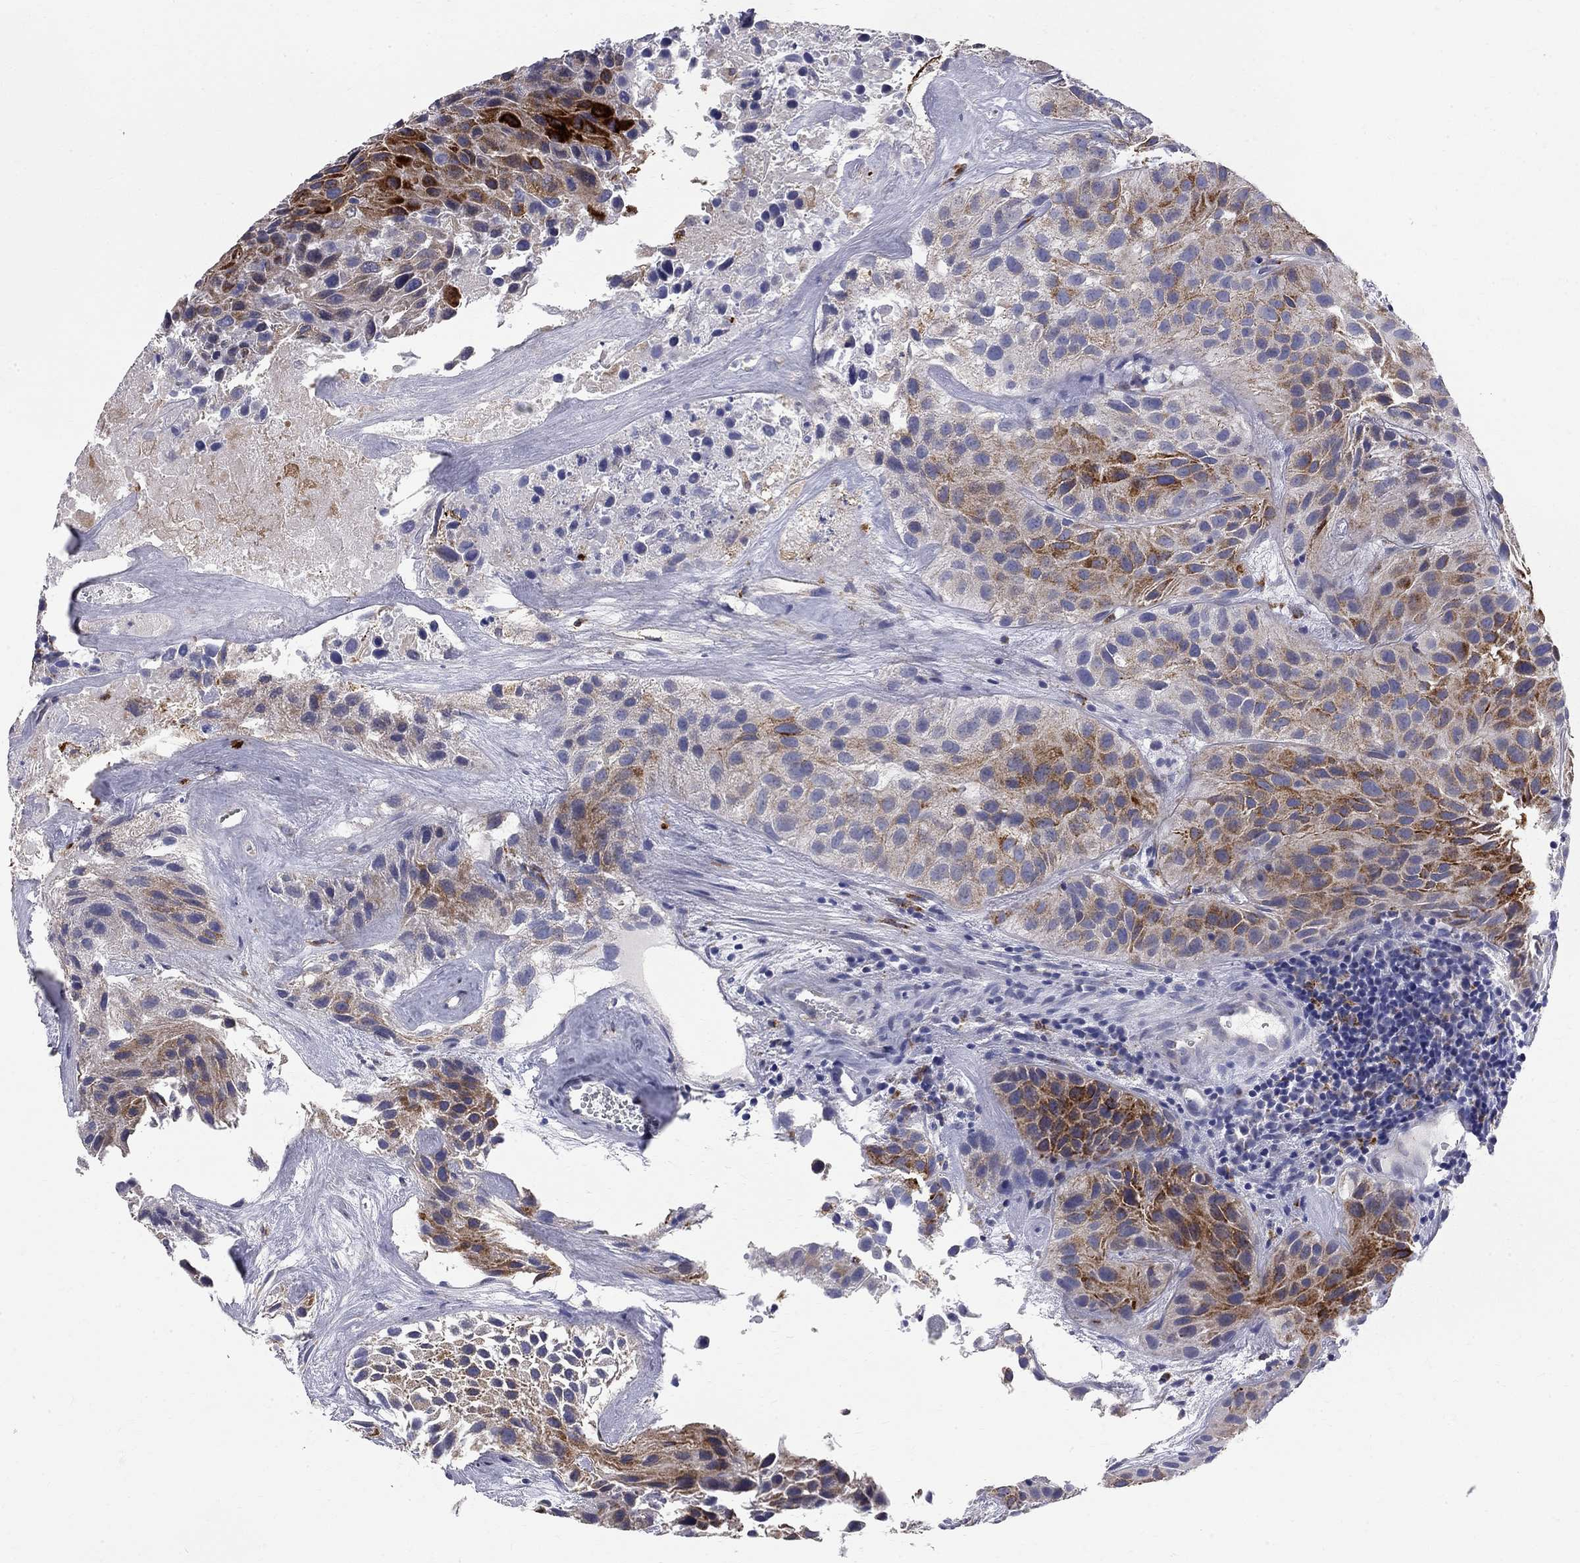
{"staining": {"intensity": "strong", "quantity": "<25%", "location": "cytoplasmic/membranous"}, "tissue": "urothelial cancer", "cell_type": "Tumor cells", "image_type": "cancer", "snomed": [{"axis": "morphology", "description": "Urothelial carcinoma, Low grade"}, {"axis": "topography", "description": "Urinary bladder"}], "caption": "Strong cytoplasmic/membranous protein positivity is identified in approximately <25% of tumor cells in low-grade urothelial carcinoma. The protein is stained brown, and the nuclei are stained in blue (DAB IHC with brightfield microscopy, high magnification).", "gene": "ACSL1", "patient": {"sex": "female", "age": 87}}